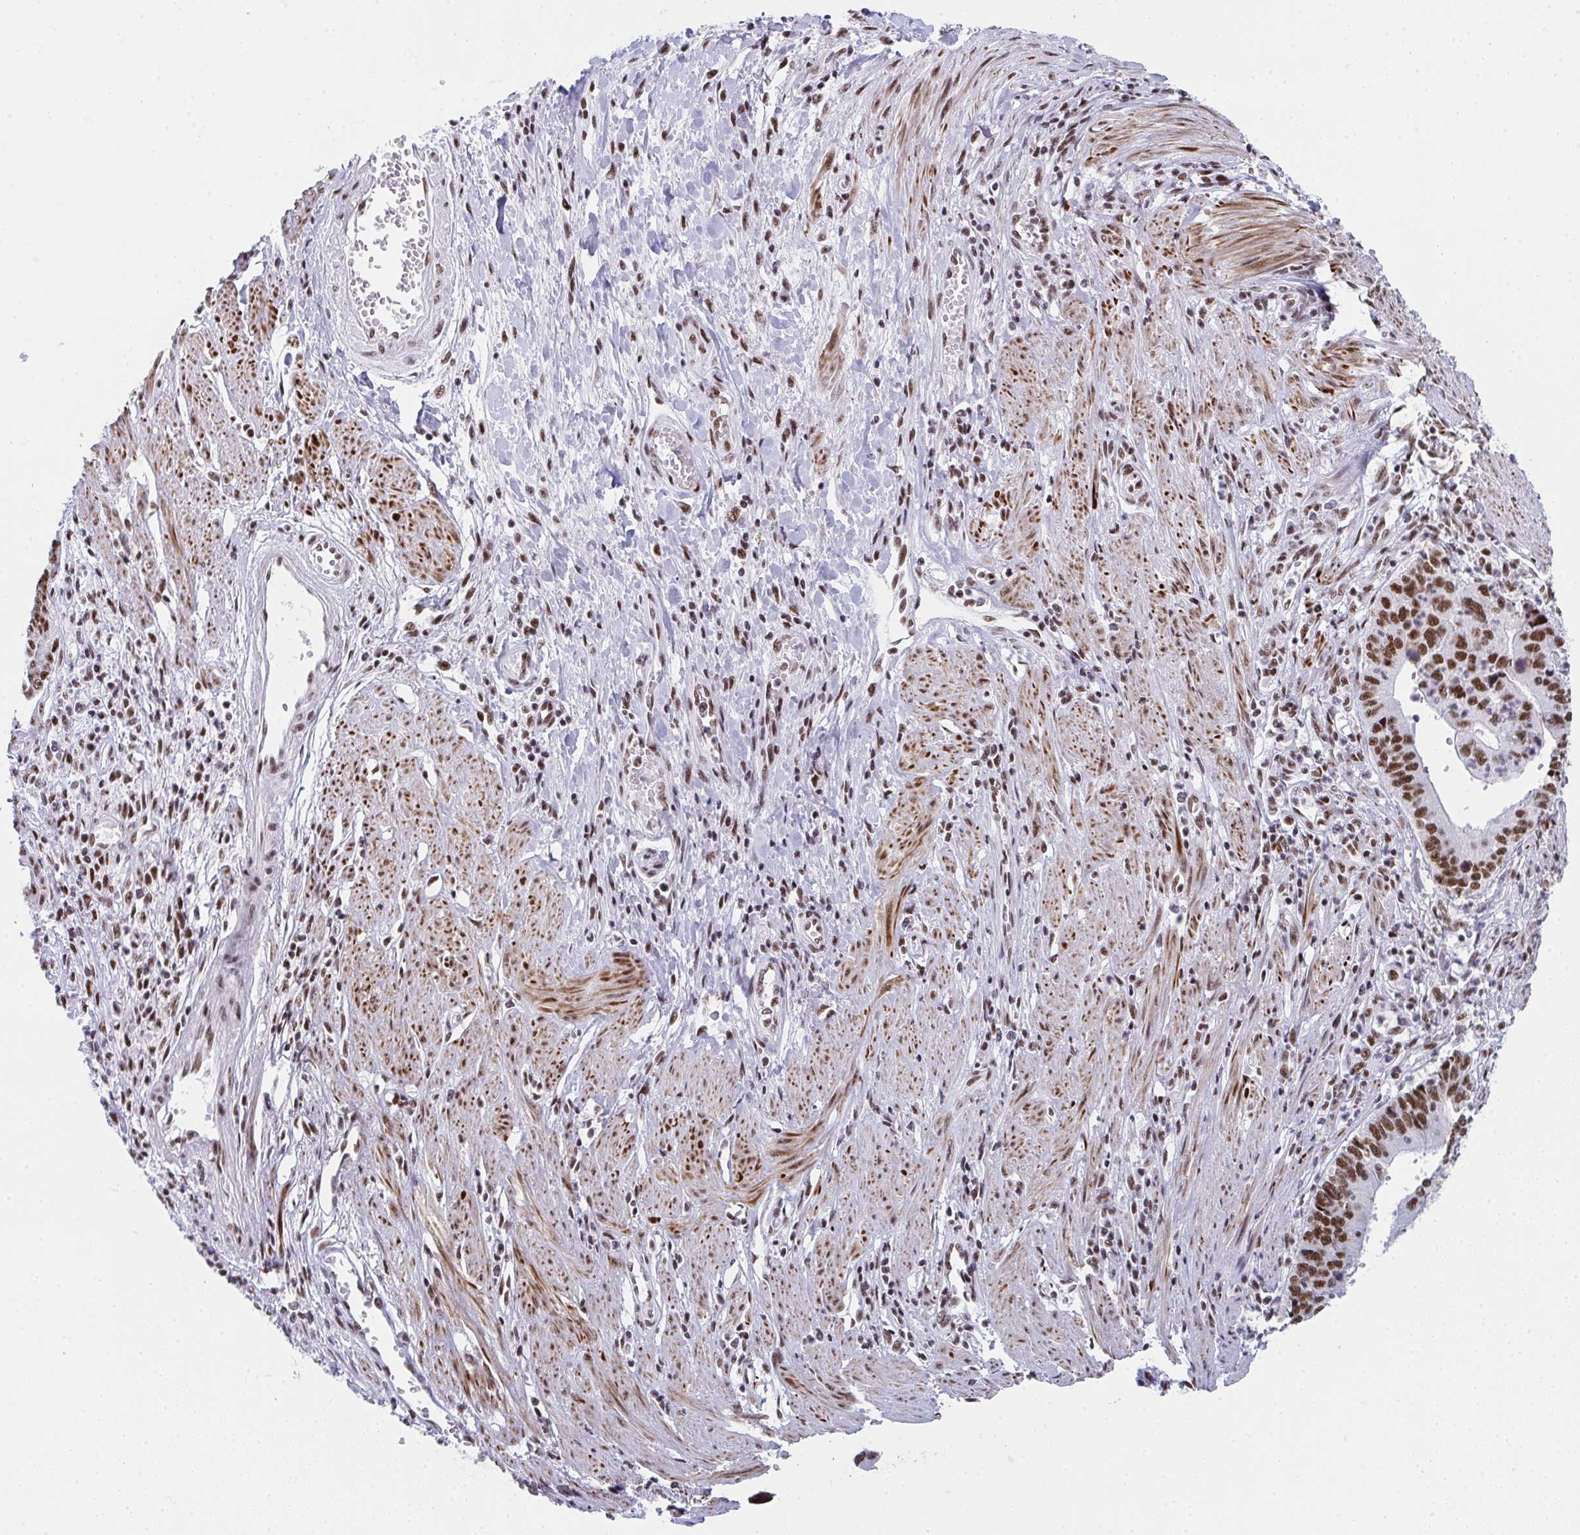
{"staining": {"intensity": "strong", "quantity": ">75%", "location": "nuclear"}, "tissue": "stomach cancer", "cell_type": "Tumor cells", "image_type": "cancer", "snomed": [{"axis": "morphology", "description": "Adenocarcinoma, NOS"}, {"axis": "topography", "description": "Stomach"}], "caption": "DAB (3,3'-diaminobenzidine) immunohistochemical staining of stomach adenocarcinoma demonstrates strong nuclear protein positivity in about >75% of tumor cells. Nuclei are stained in blue.", "gene": "SNRNP70", "patient": {"sex": "male", "age": 59}}